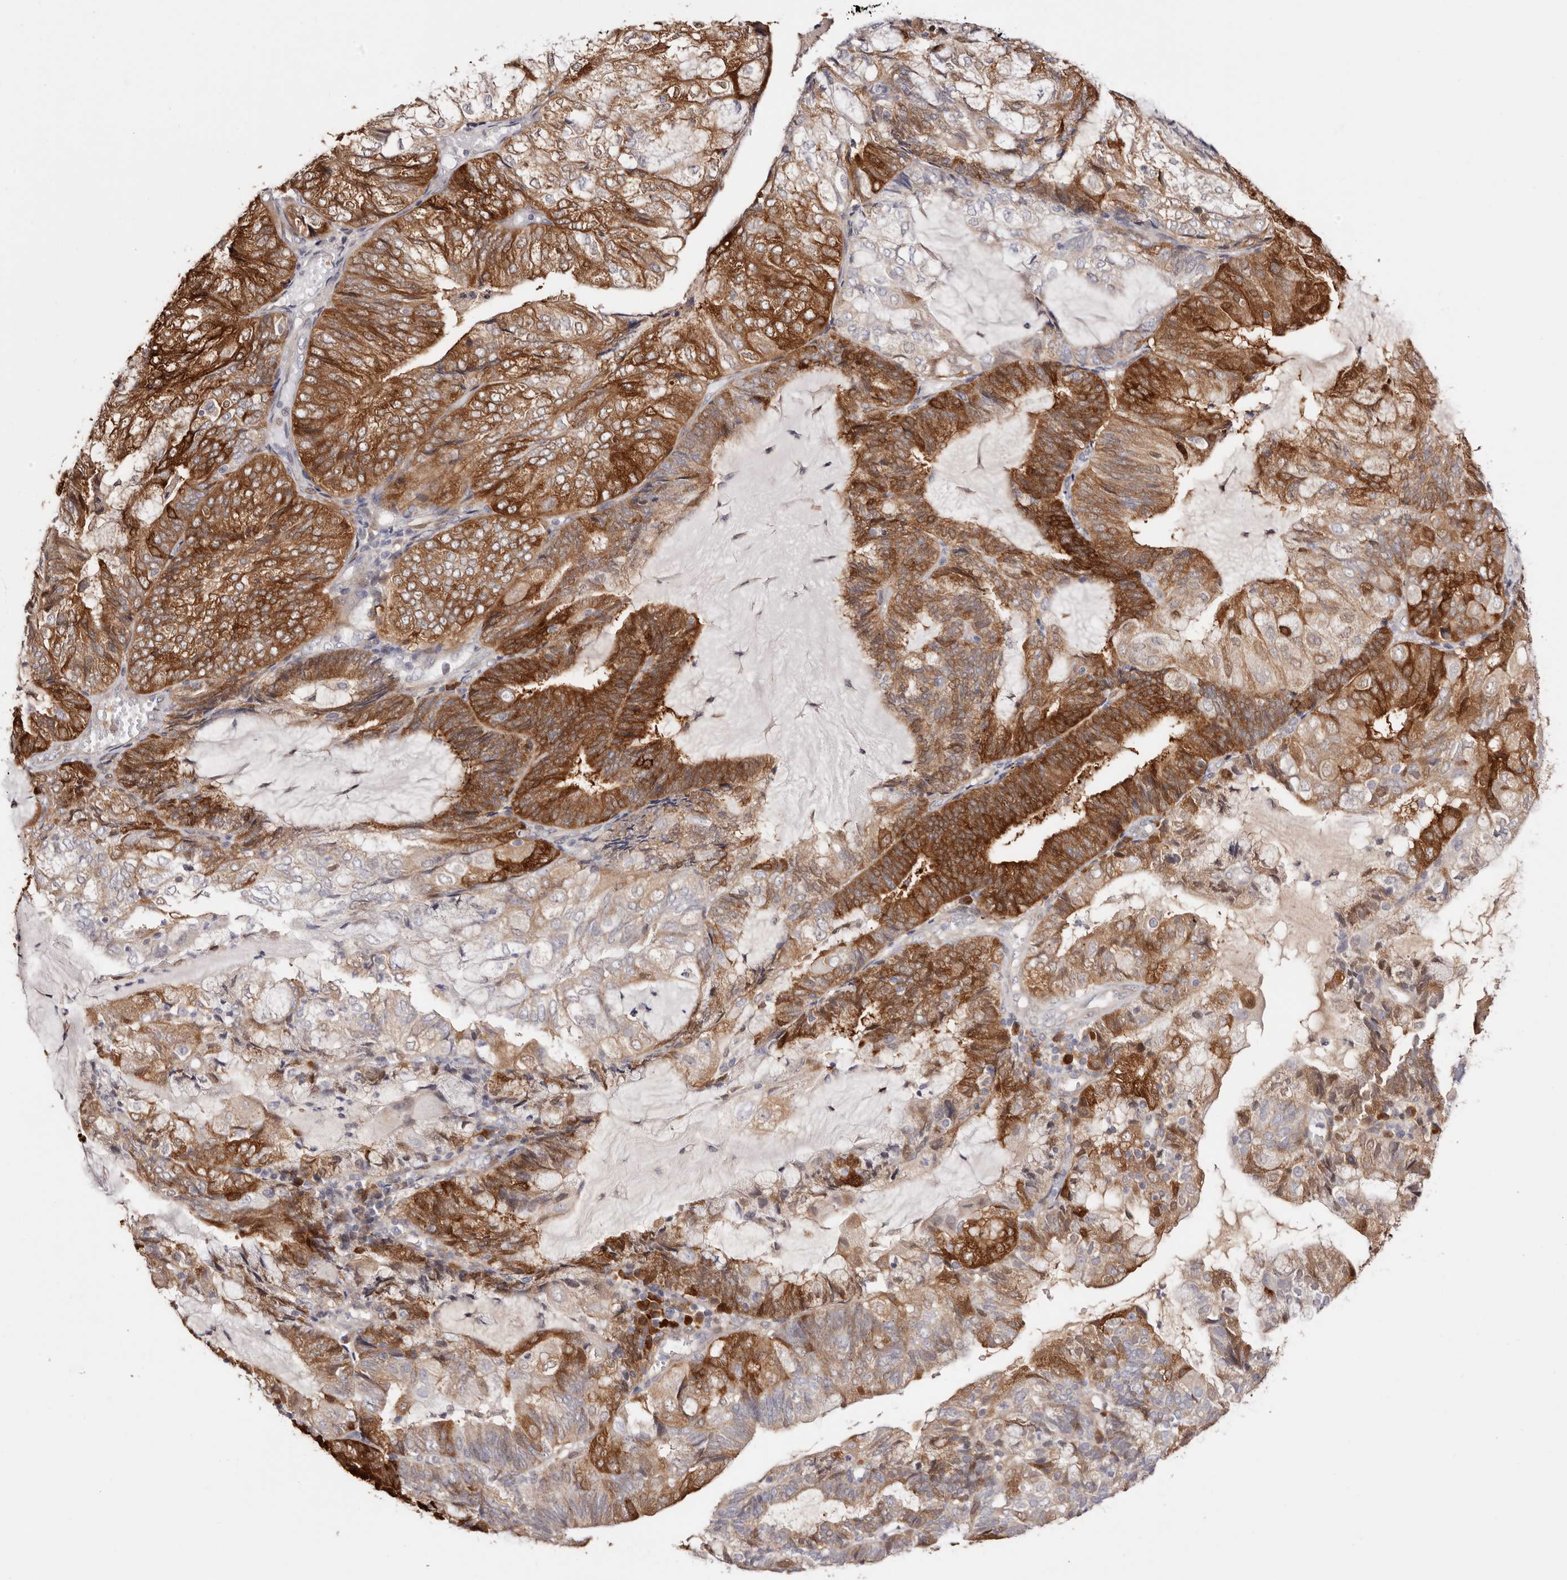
{"staining": {"intensity": "strong", "quantity": ">75%", "location": "cytoplasmic/membranous"}, "tissue": "endometrial cancer", "cell_type": "Tumor cells", "image_type": "cancer", "snomed": [{"axis": "morphology", "description": "Adenocarcinoma, NOS"}, {"axis": "topography", "description": "Endometrium"}], "caption": "The immunohistochemical stain highlights strong cytoplasmic/membranous staining in tumor cells of adenocarcinoma (endometrial) tissue.", "gene": "GFOD1", "patient": {"sex": "female", "age": 81}}